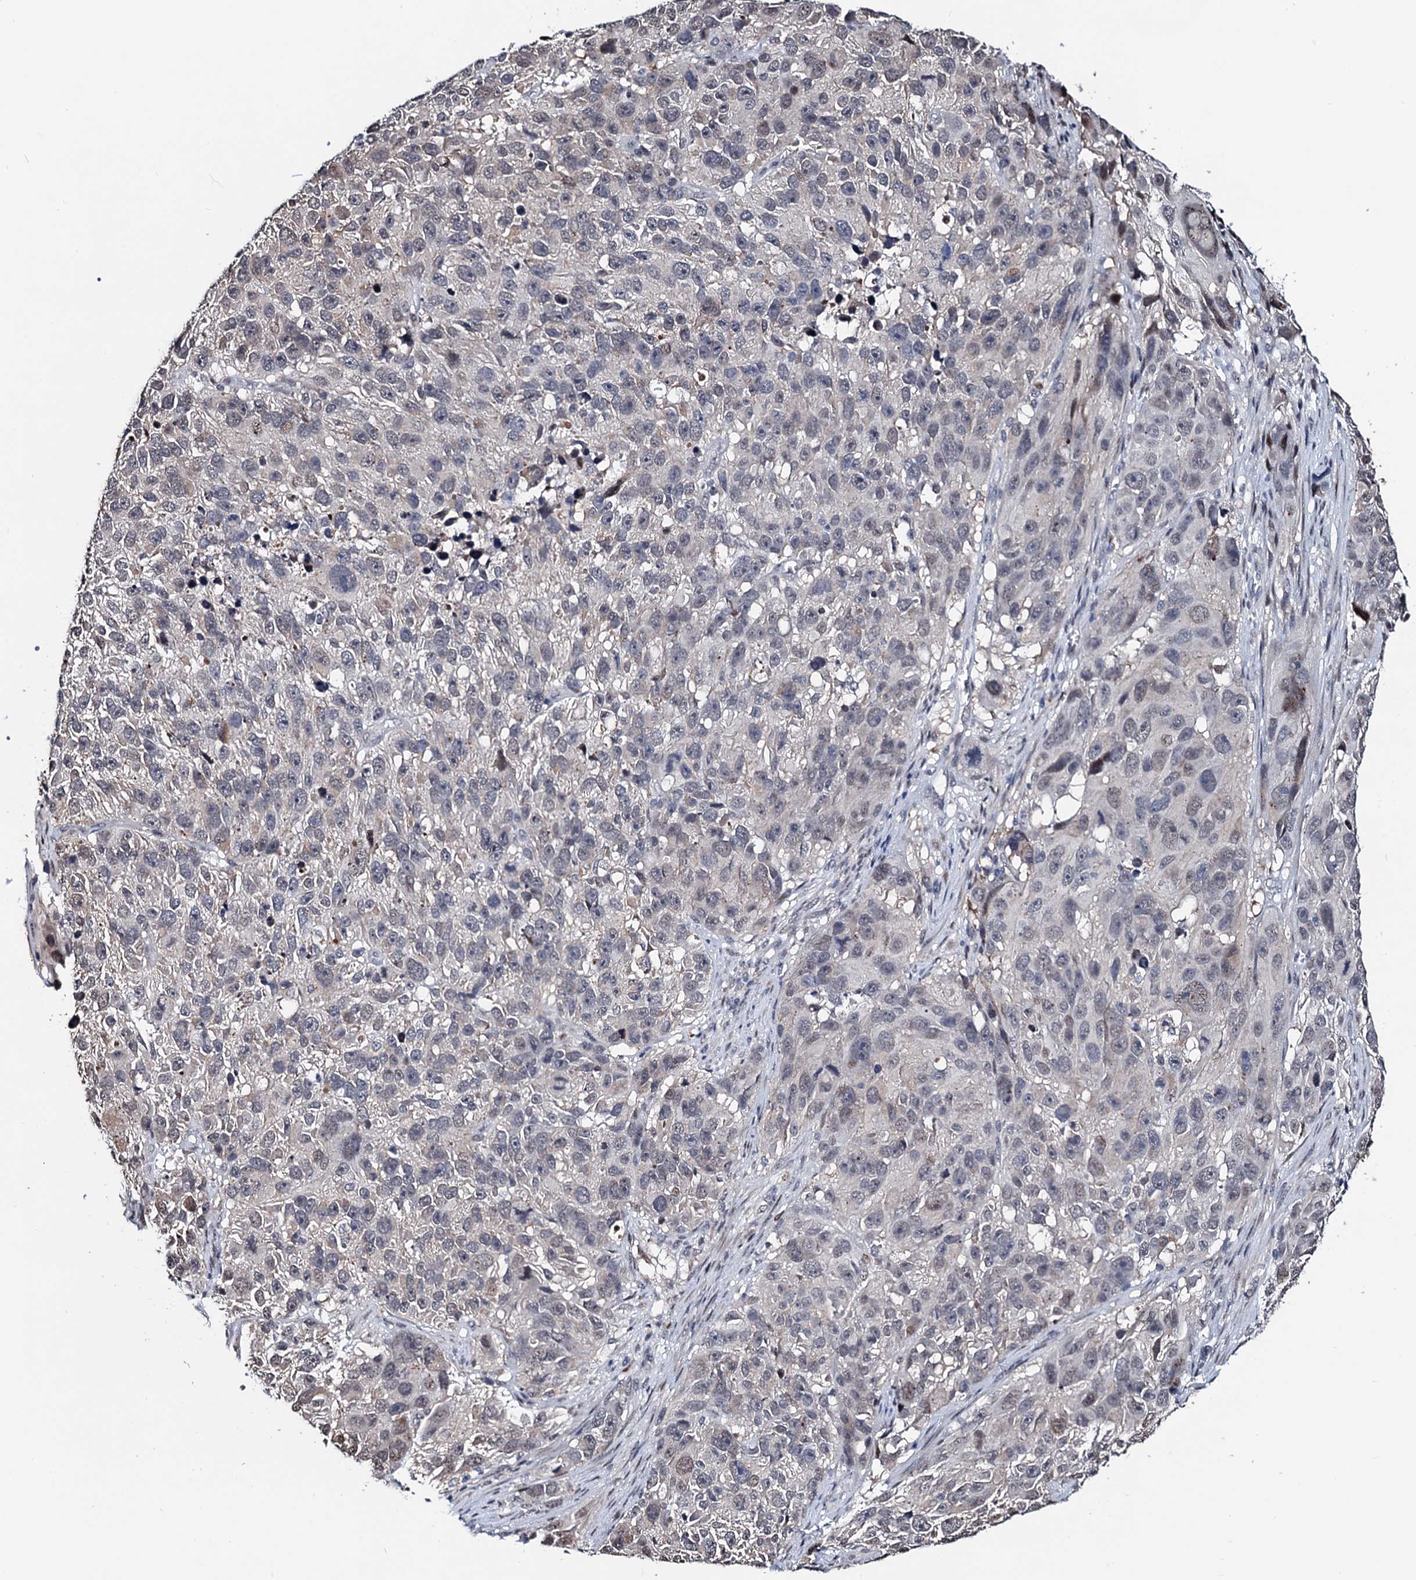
{"staining": {"intensity": "negative", "quantity": "none", "location": "none"}, "tissue": "melanoma", "cell_type": "Tumor cells", "image_type": "cancer", "snomed": [{"axis": "morphology", "description": "Malignant melanoma, NOS"}, {"axis": "topography", "description": "Skin"}], "caption": "The photomicrograph shows no significant positivity in tumor cells of melanoma. The staining was performed using DAB (3,3'-diaminobenzidine) to visualize the protein expression in brown, while the nuclei were stained in blue with hematoxylin (Magnification: 20x).", "gene": "FAM222A", "patient": {"sex": "male", "age": 84}}